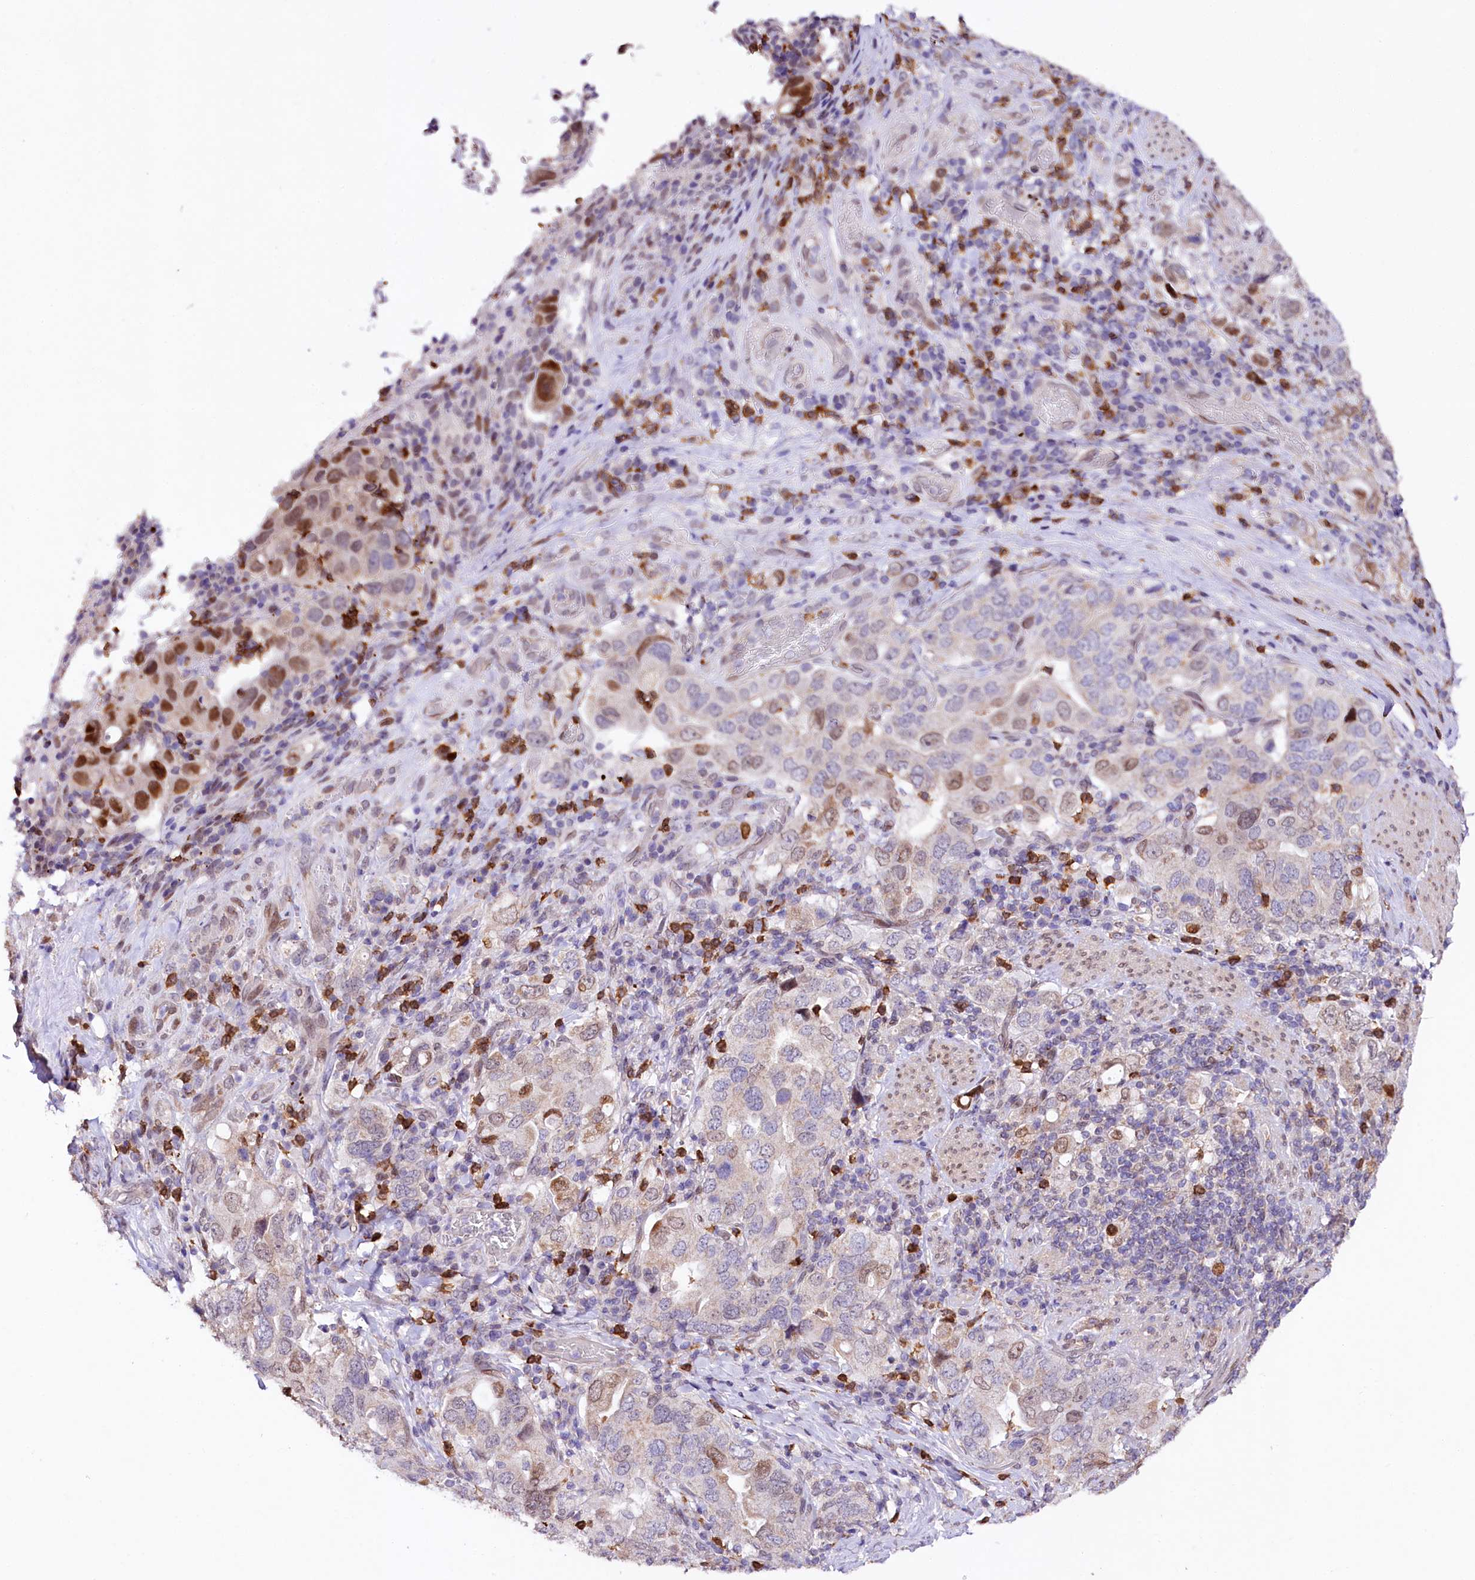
{"staining": {"intensity": "moderate", "quantity": "<25%", "location": "cytoplasmic/membranous,nuclear"}, "tissue": "stomach cancer", "cell_type": "Tumor cells", "image_type": "cancer", "snomed": [{"axis": "morphology", "description": "Adenocarcinoma, NOS"}, {"axis": "topography", "description": "Stomach, upper"}], "caption": "Adenocarcinoma (stomach) was stained to show a protein in brown. There is low levels of moderate cytoplasmic/membranous and nuclear expression in approximately <25% of tumor cells.", "gene": "ZNF226", "patient": {"sex": "male", "age": 62}}